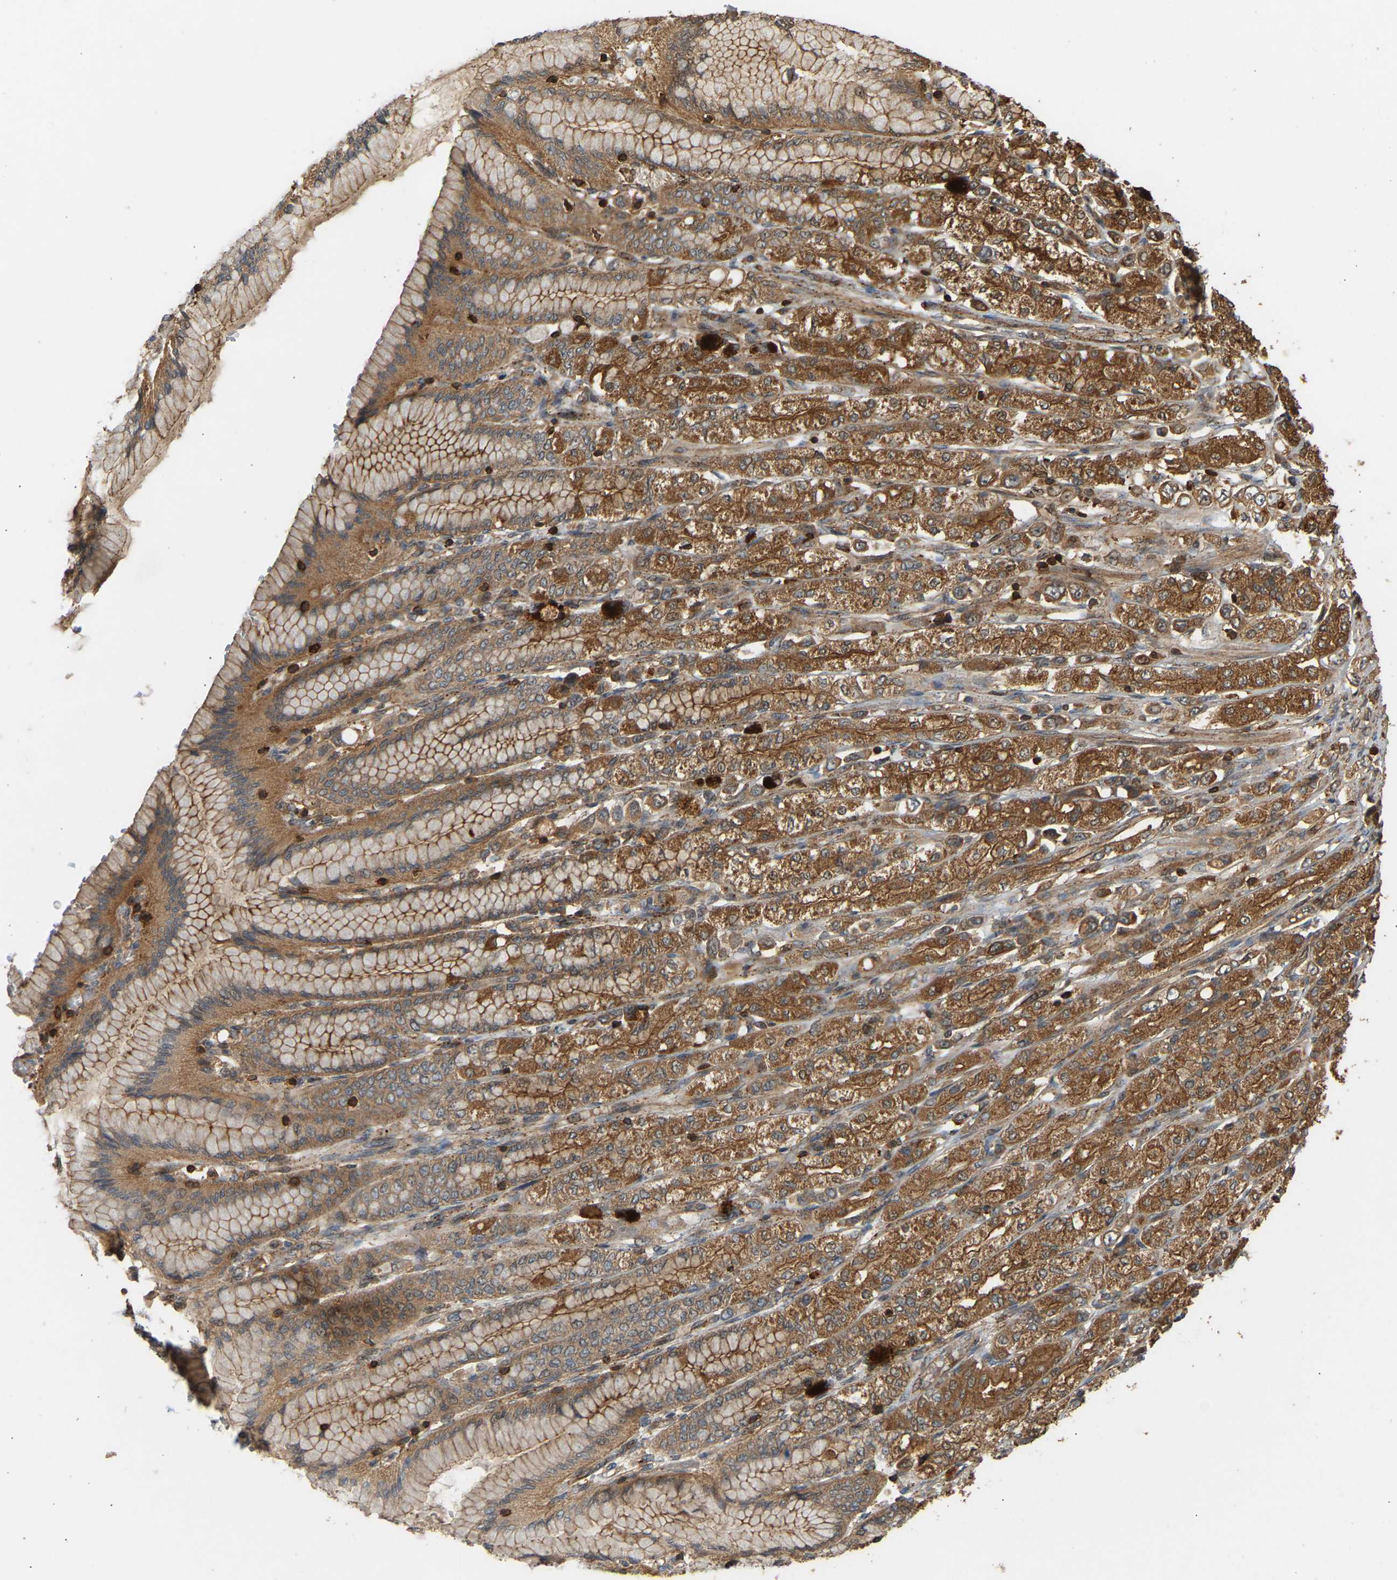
{"staining": {"intensity": "strong", "quantity": ">75%", "location": "cytoplasmic/membranous"}, "tissue": "stomach cancer", "cell_type": "Tumor cells", "image_type": "cancer", "snomed": [{"axis": "morphology", "description": "Adenocarcinoma, NOS"}, {"axis": "topography", "description": "Stomach"}], "caption": "Protein staining displays strong cytoplasmic/membranous expression in about >75% of tumor cells in stomach cancer.", "gene": "GOPC", "patient": {"sex": "female", "age": 65}}